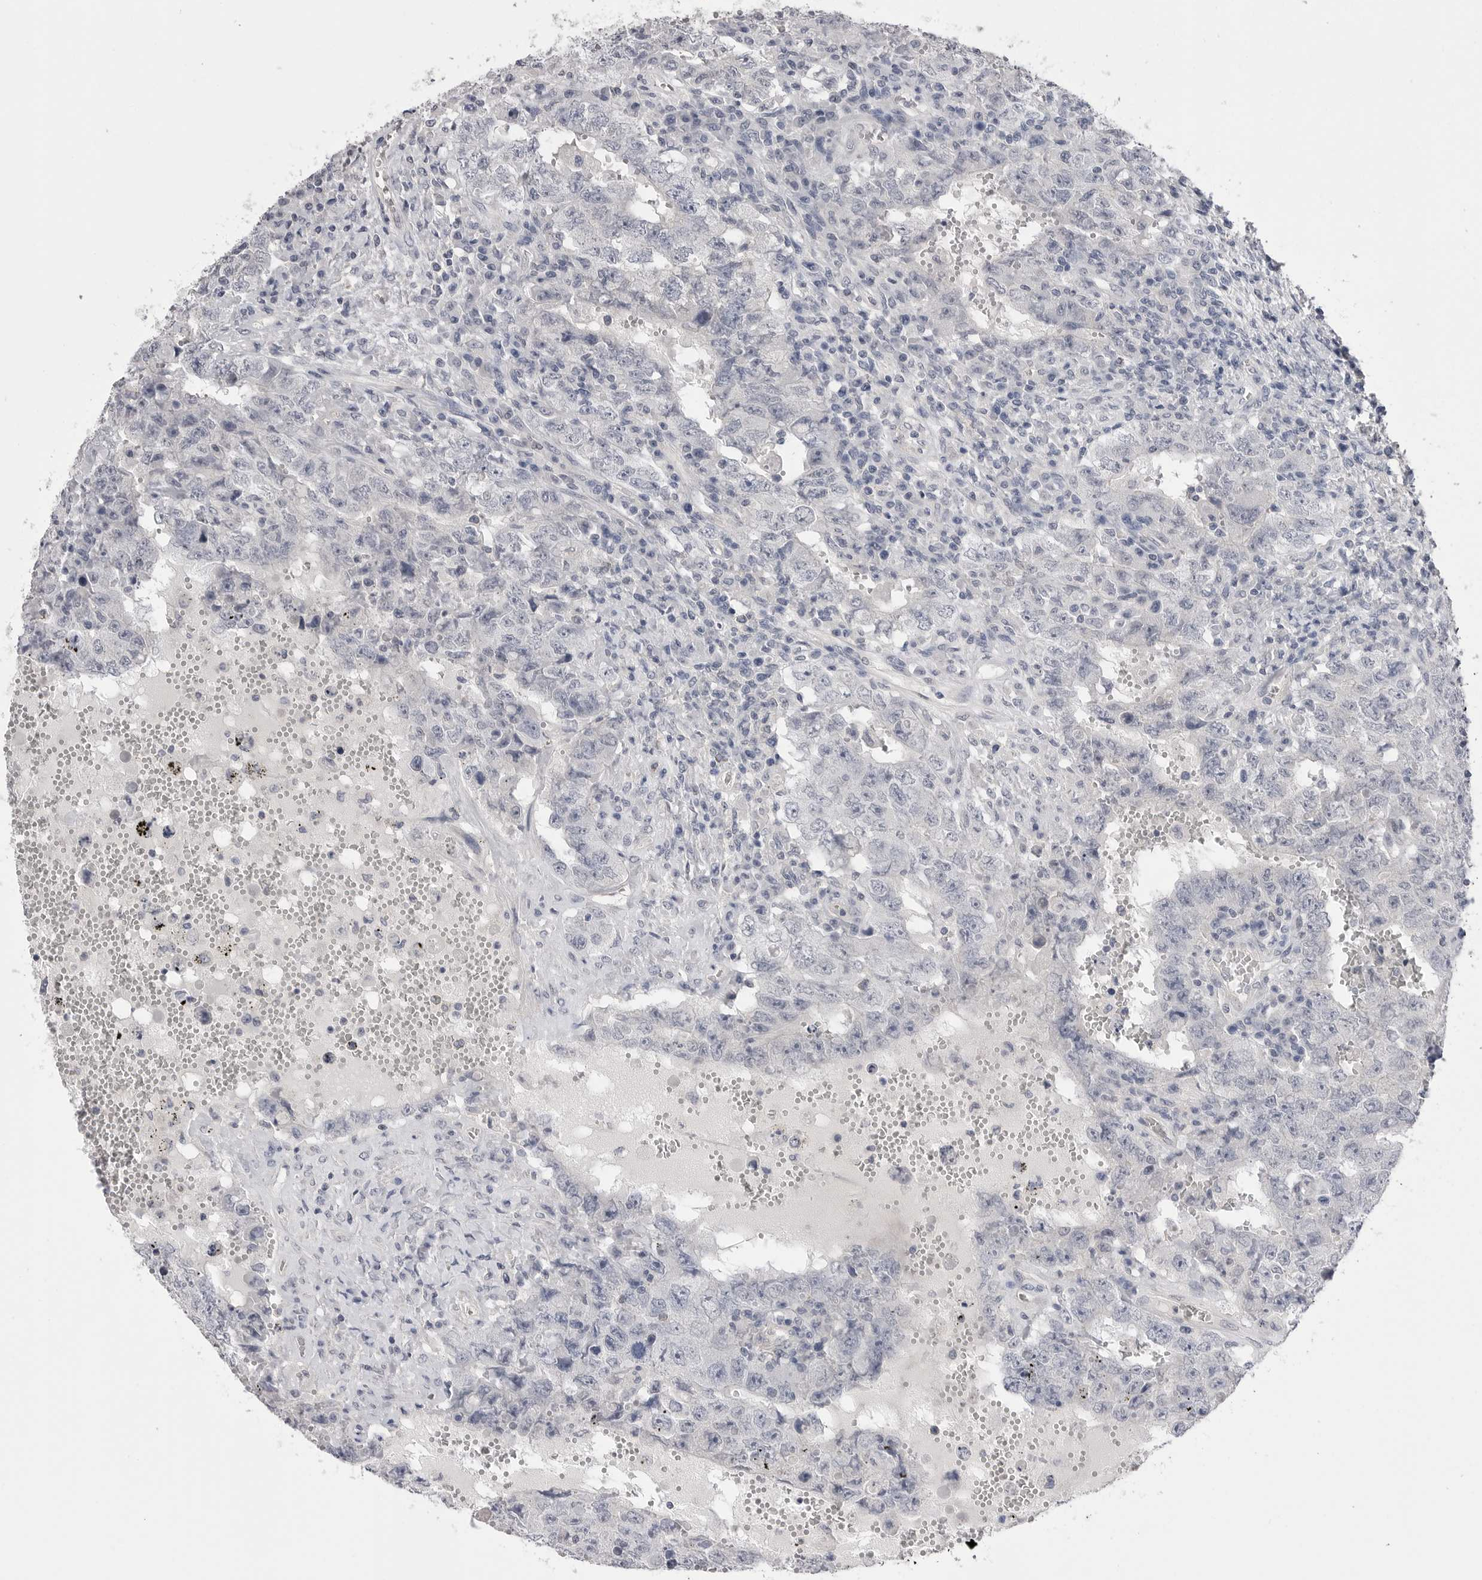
{"staining": {"intensity": "negative", "quantity": "none", "location": "none"}, "tissue": "testis cancer", "cell_type": "Tumor cells", "image_type": "cancer", "snomed": [{"axis": "morphology", "description": "Carcinoma, Embryonal, NOS"}, {"axis": "topography", "description": "Testis"}], "caption": "An immunohistochemistry histopathology image of testis cancer (embryonal carcinoma) is shown. There is no staining in tumor cells of testis cancer (embryonal carcinoma). (DAB (3,3'-diaminobenzidine) immunohistochemistry (IHC) visualized using brightfield microscopy, high magnification).", "gene": "DLGAP3", "patient": {"sex": "male", "age": 26}}